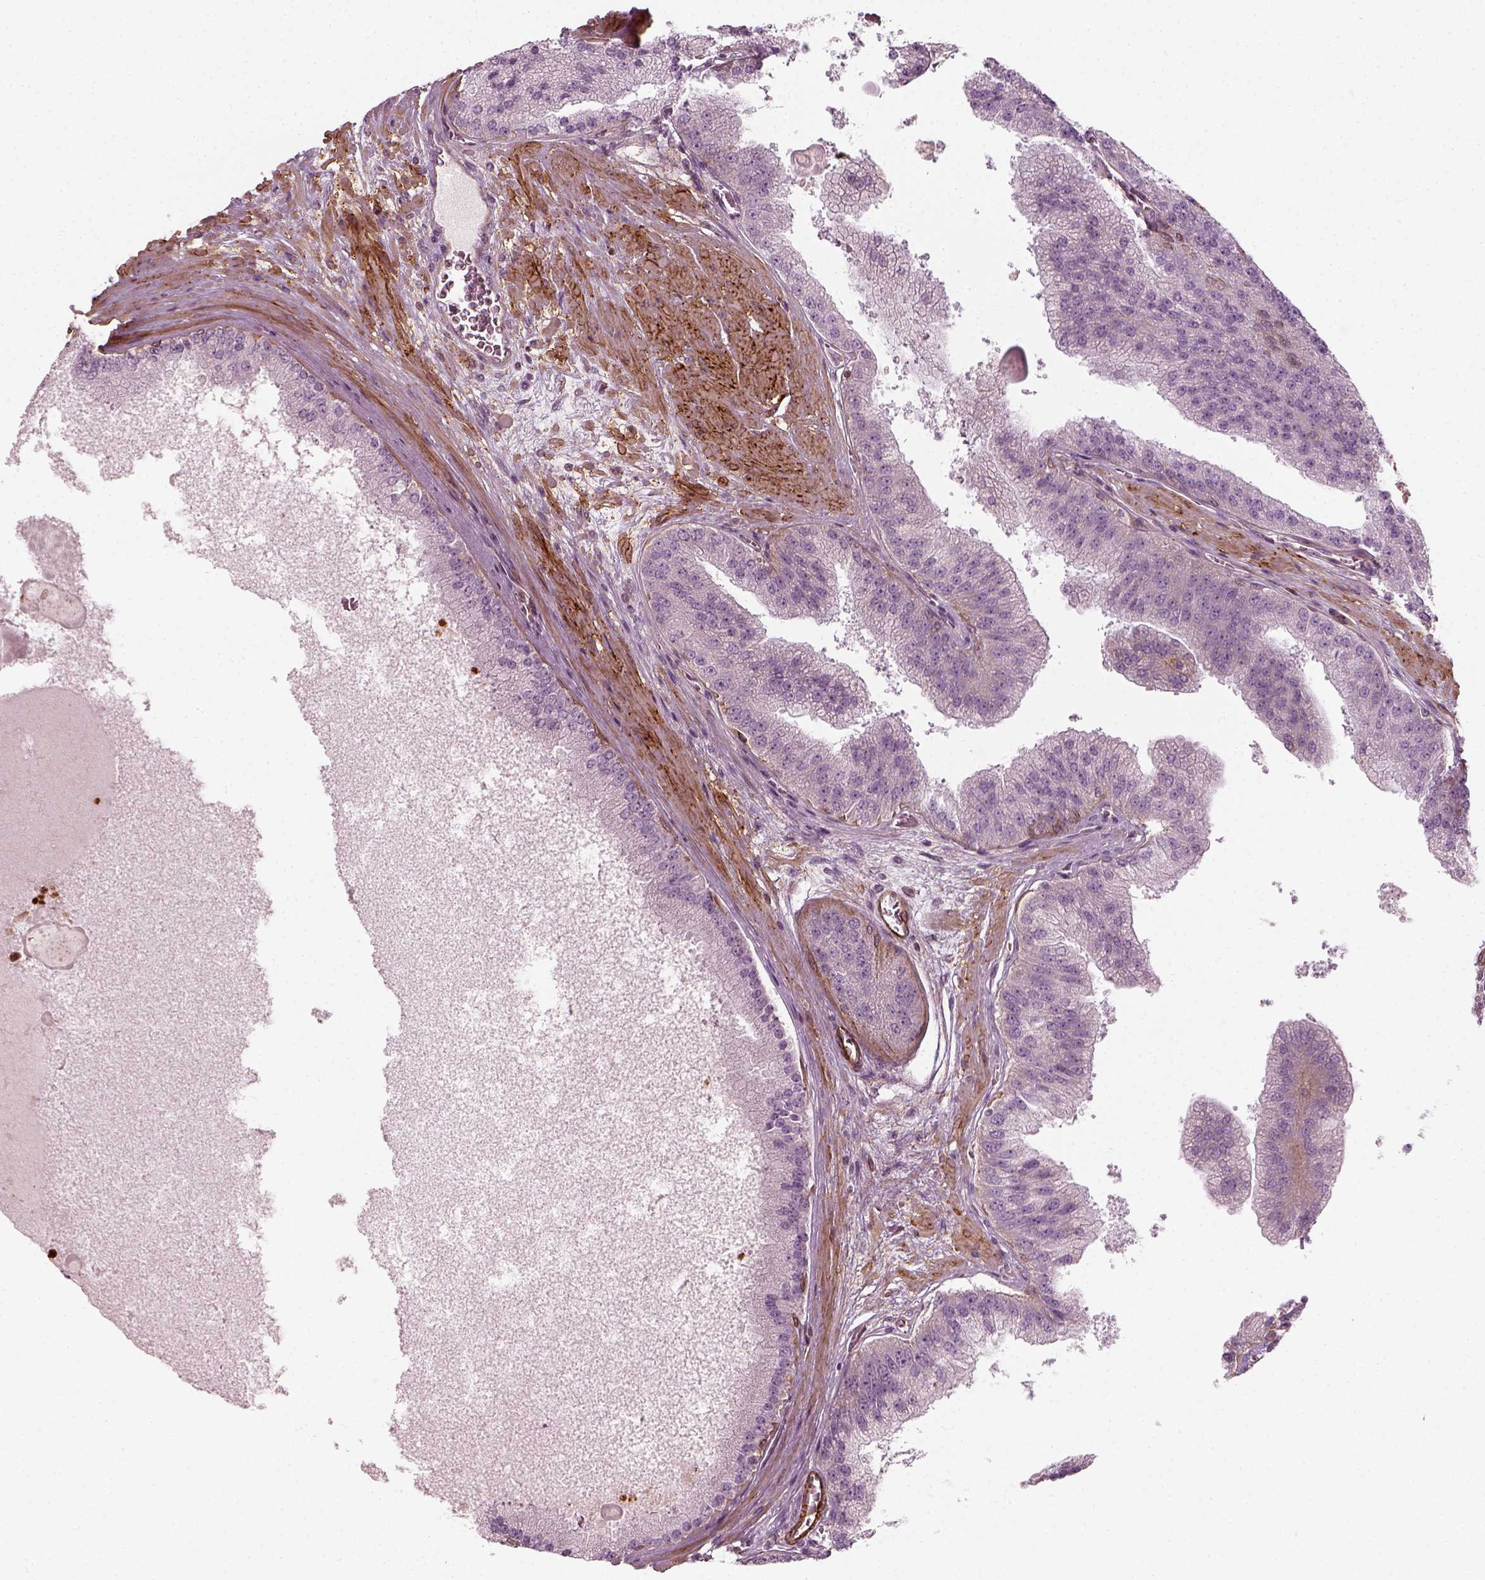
{"staining": {"intensity": "negative", "quantity": "none", "location": "none"}, "tissue": "prostate cancer", "cell_type": "Tumor cells", "image_type": "cancer", "snomed": [{"axis": "morphology", "description": "Adenocarcinoma, High grade"}, {"axis": "topography", "description": "Prostate"}], "caption": "This is a micrograph of IHC staining of prostate cancer, which shows no positivity in tumor cells.", "gene": "NPTN", "patient": {"sex": "male", "age": 67}}